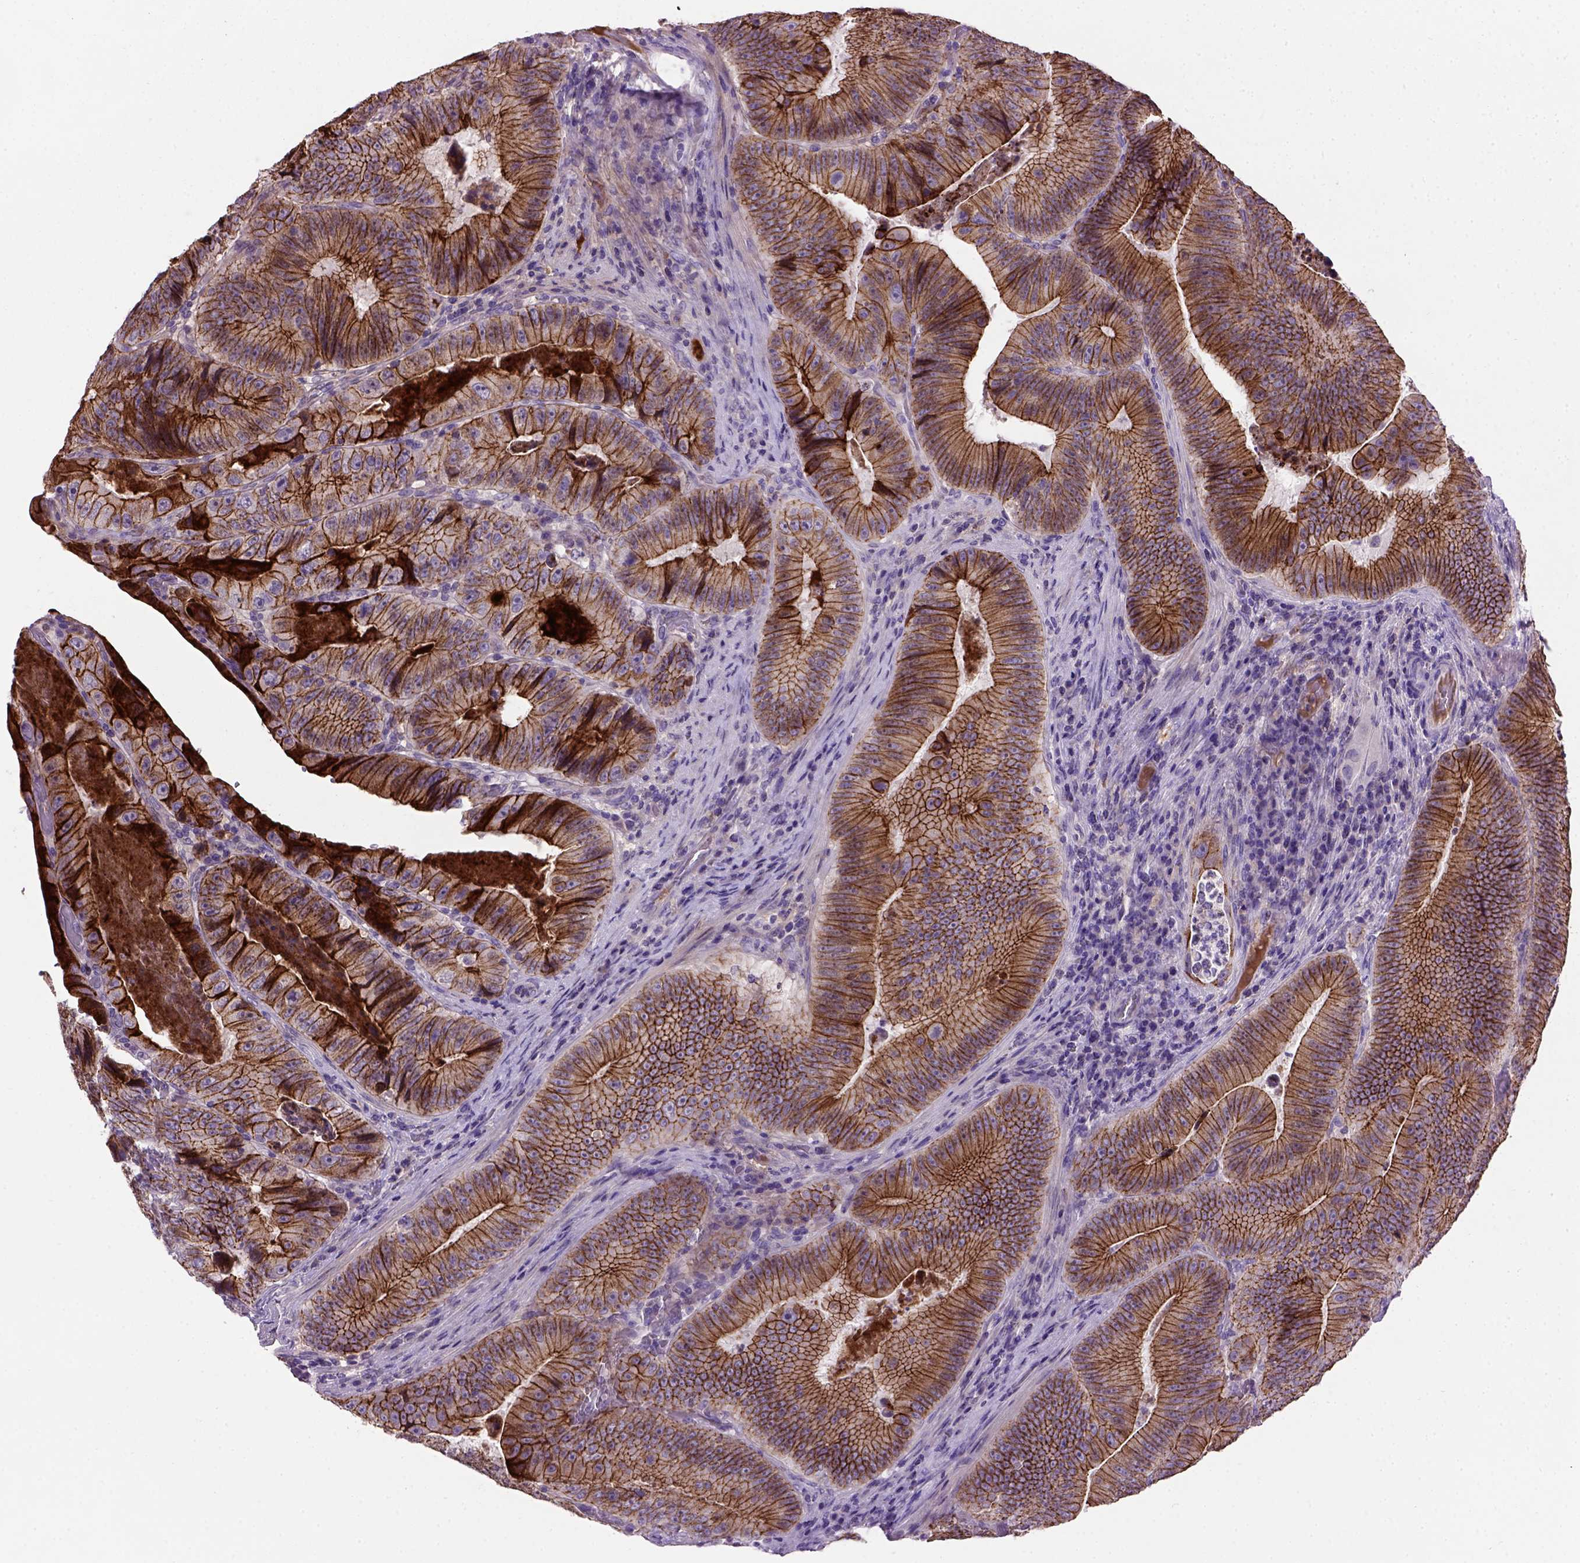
{"staining": {"intensity": "strong", "quantity": ">75%", "location": "cytoplasmic/membranous"}, "tissue": "colorectal cancer", "cell_type": "Tumor cells", "image_type": "cancer", "snomed": [{"axis": "morphology", "description": "Adenocarcinoma, NOS"}, {"axis": "topography", "description": "Colon"}], "caption": "Immunohistochemistry (IHC) of colorectal adenocarcinoma demonstrates high levels of strong cytoplasmic/membranous staining in about >75% of tumor cells.", "gene": "CDH1", "patient": {"sex": "female", "age": 86}}